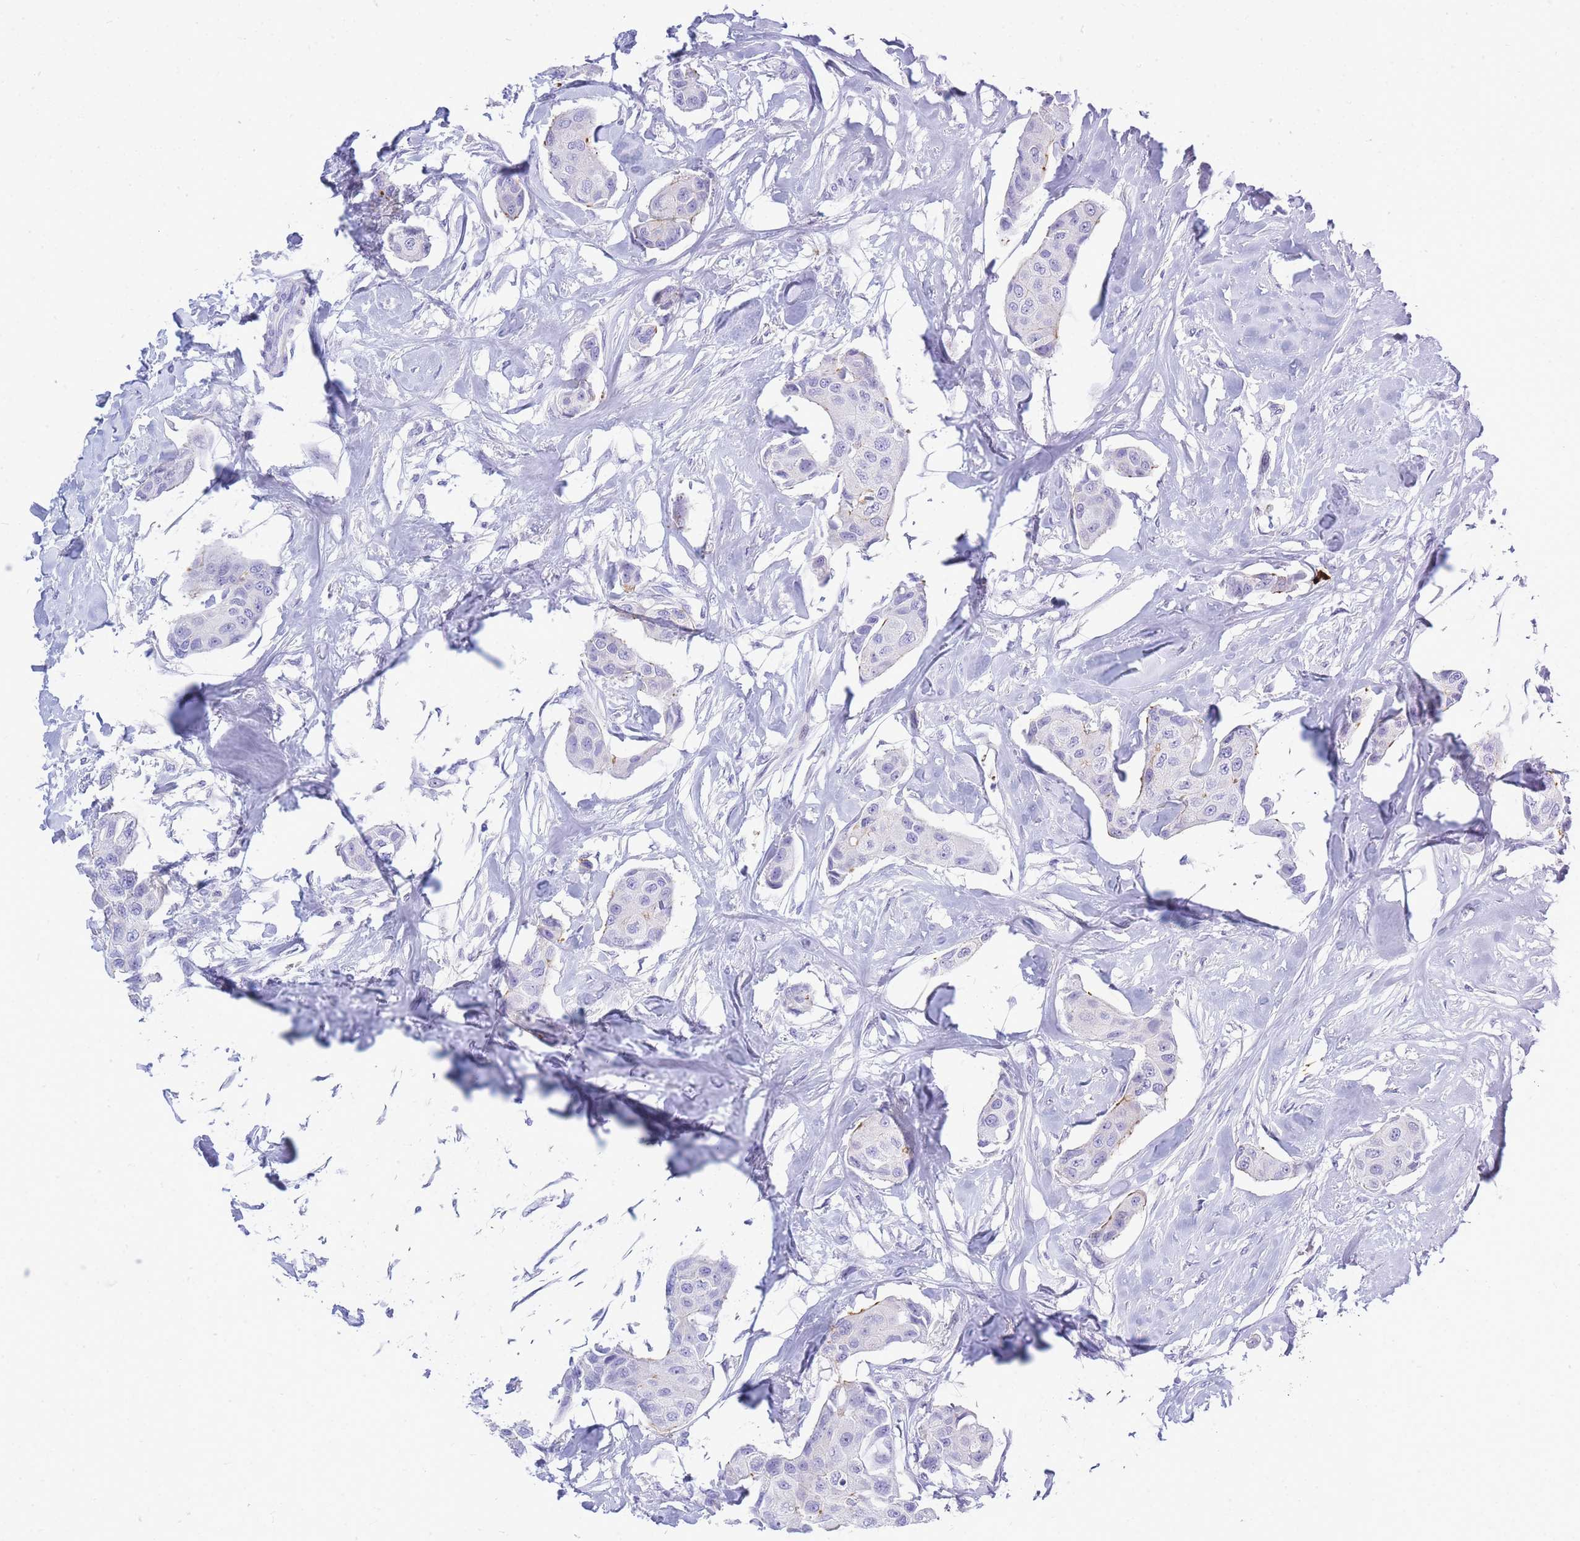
{"staining": {"intensity": "negative", "quantity": "none", "location": "none"}, "tissue": "breast cancer", "cell_type": "Tumor cells", "image_type": "cancer", "snomed": [{"axis": "morphology", "description": "Duct carcinoma"}, {"axis": "topography", "description": "Breast"}, {"axis": "topography", "description": "Lymph node"}], "caption": "High magnification brightfield microscopy of breast cancer (invasive ductal carcinoma) stained with DAB (3,3'-diaminobenzidine) (brown) and counterstained with hematoxylin (blue): tumor cells show no significant expression.", "gene": "ZFP62", "patient": {"sex": "female", "age": 80}}